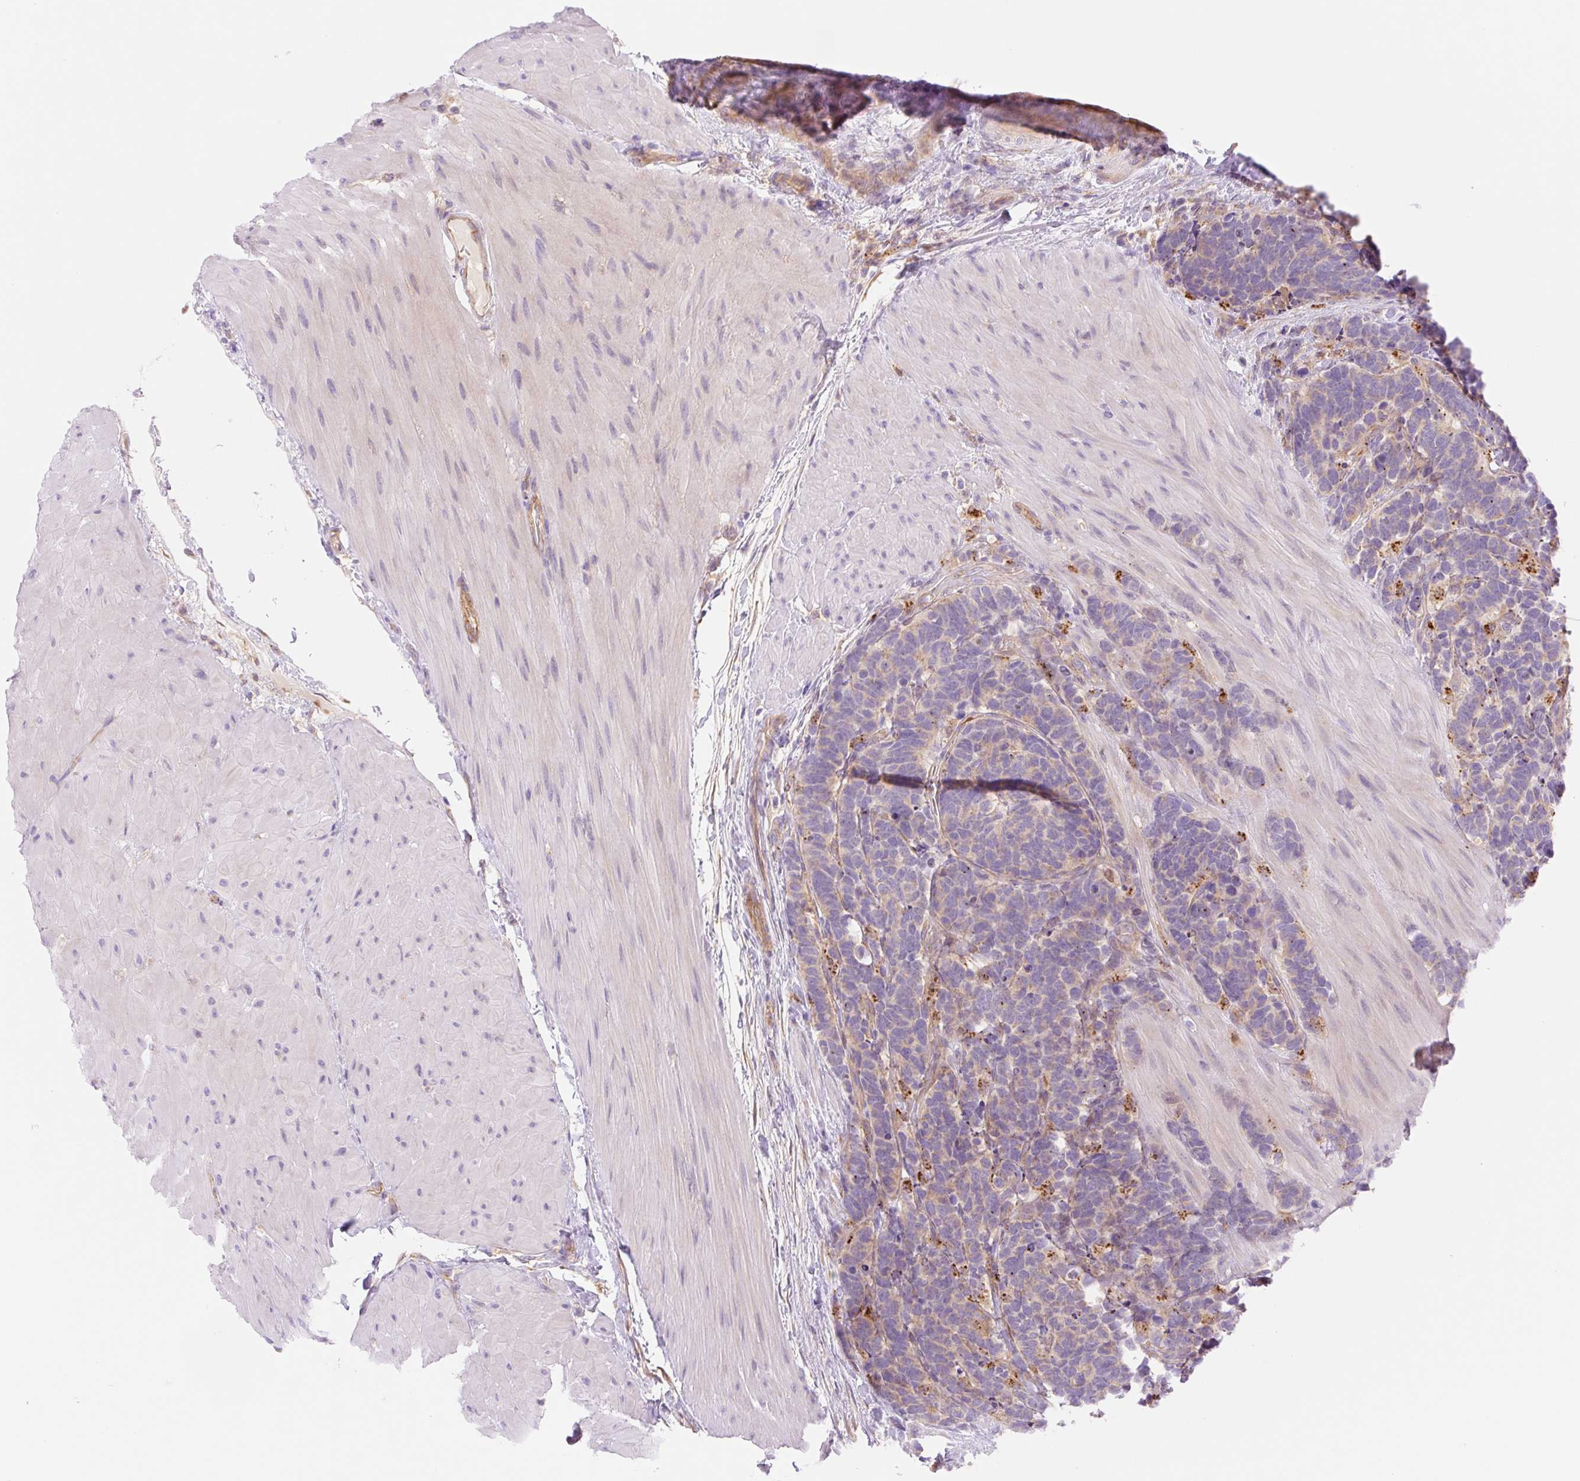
{"staining": {"intensity": "weak", "quantity": "<25%", "location": "cytoplasmic/membranous"}, "tissue": "carcinoid", "cell_type": "Tumor cells", "image_type": "cancer", "snomed": [{"axis": "morphology", "description": "Carcinoma, NOS"}, {"axis": "morphology", "description": "Carcinoid, malignant, NOS"}, {"axis": "topography", "description": "Urinary bladder"}], "caption": "High magnification brightfield microscopy of carcinoma stained with DAB (3,3'-diaminobenzidine) (brown) and counterstained with hematoxylin (blue): tumor cells show no significant positivity.", "gene": "NLRP5", "patient": {"sex": "male", "age": 57}}